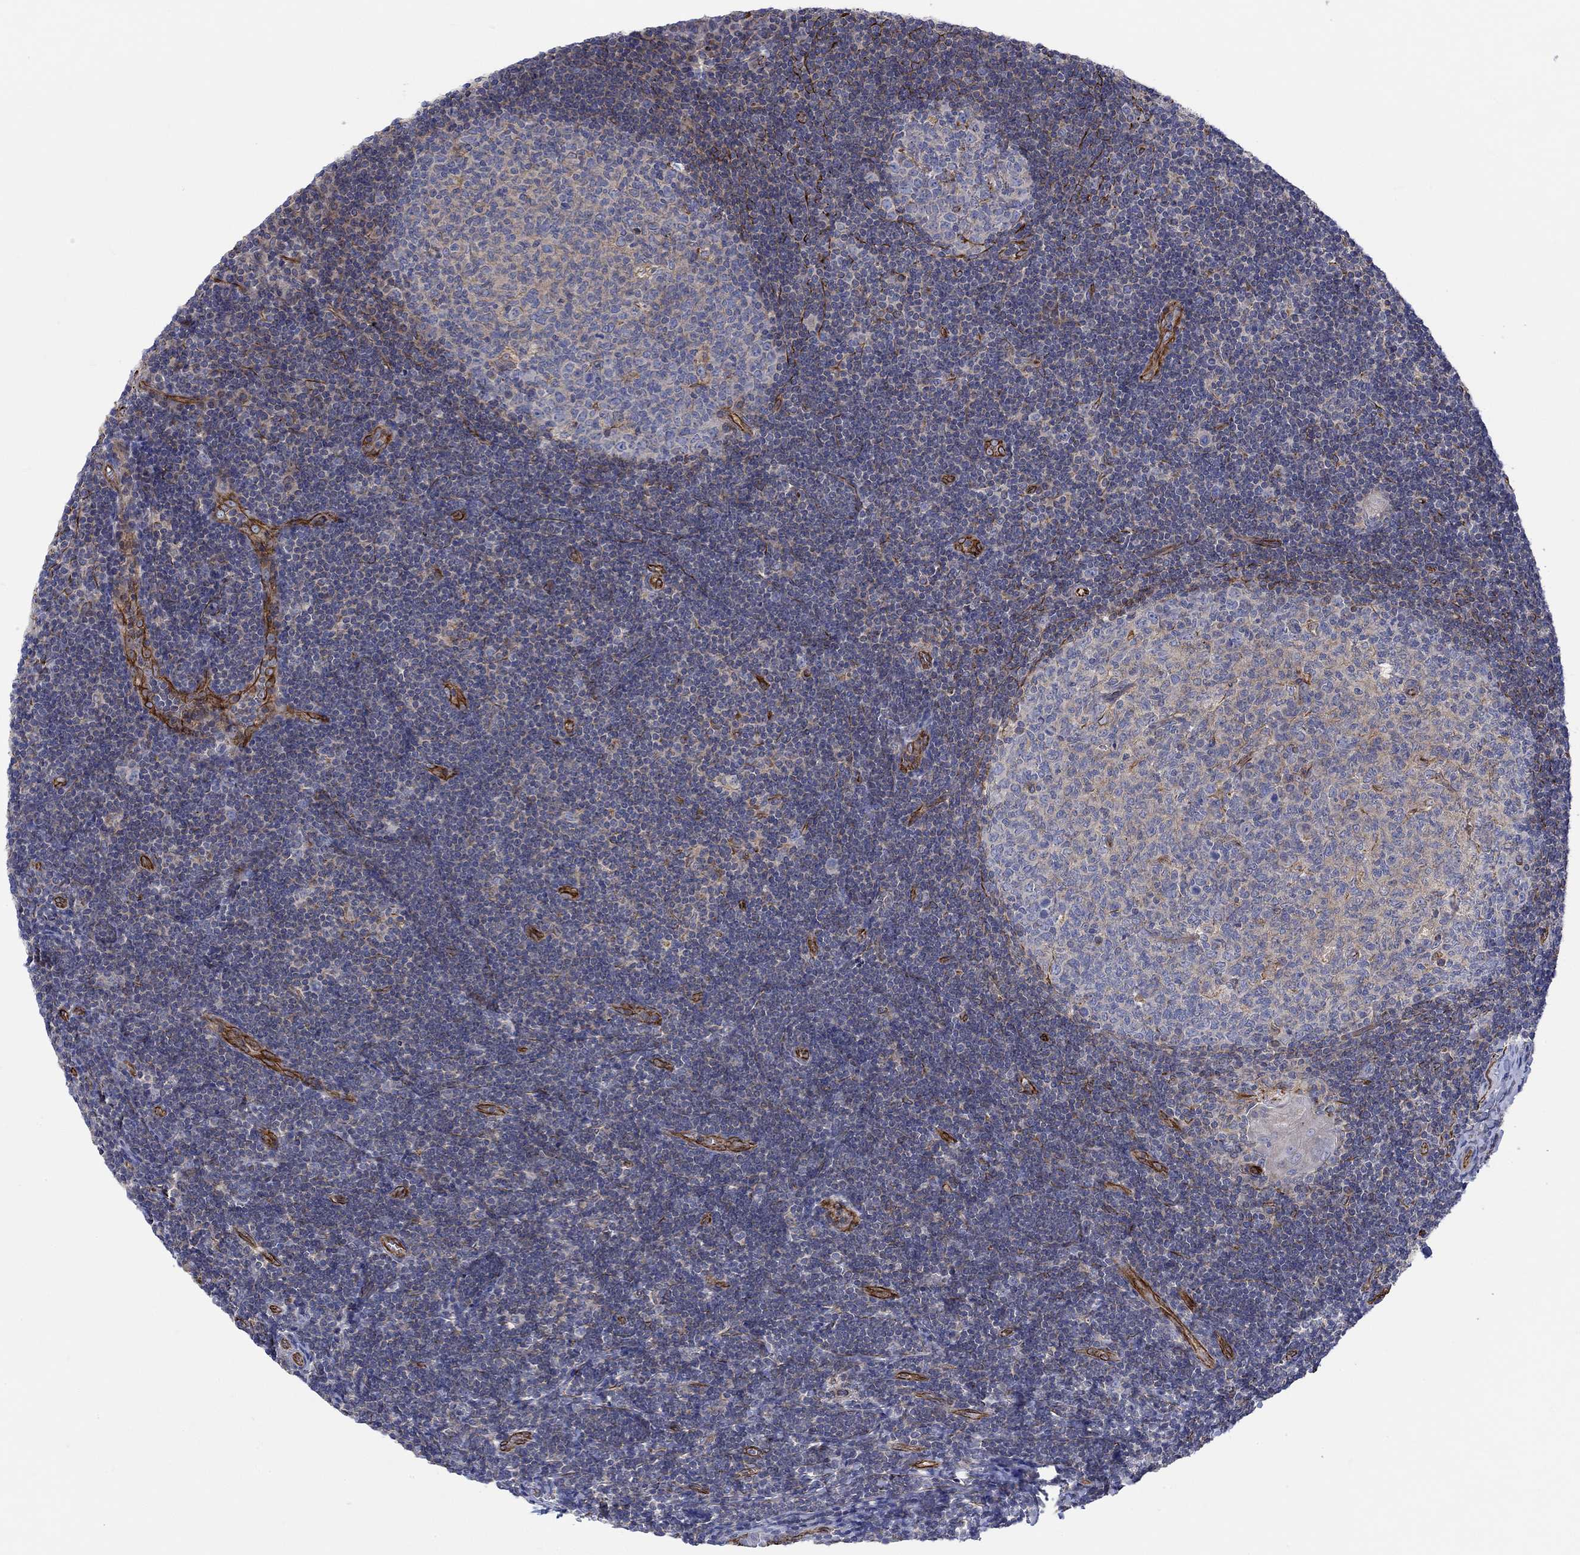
{"staining": {"intensity": "weak", "quantity": "<25%", "location": "cytoplasmic/membranous"}, "tissue": "tonsil", "cell_type": "Germinal center cells", "image_type": "normal", "snomed": [{"axis": "morphology", "description": "Normal tissue, NOS"}, {"axis": "topography", "description": "Tonsil"}], "caption": "An image of human tonsil is negative for staining in germinal center cells. The staining is performed using DAB brown chromogen with nuclei counter-stained in using hematoxylin.", "gene": "CAMK1D", "patient": {"sex": "female", "age": 13}}